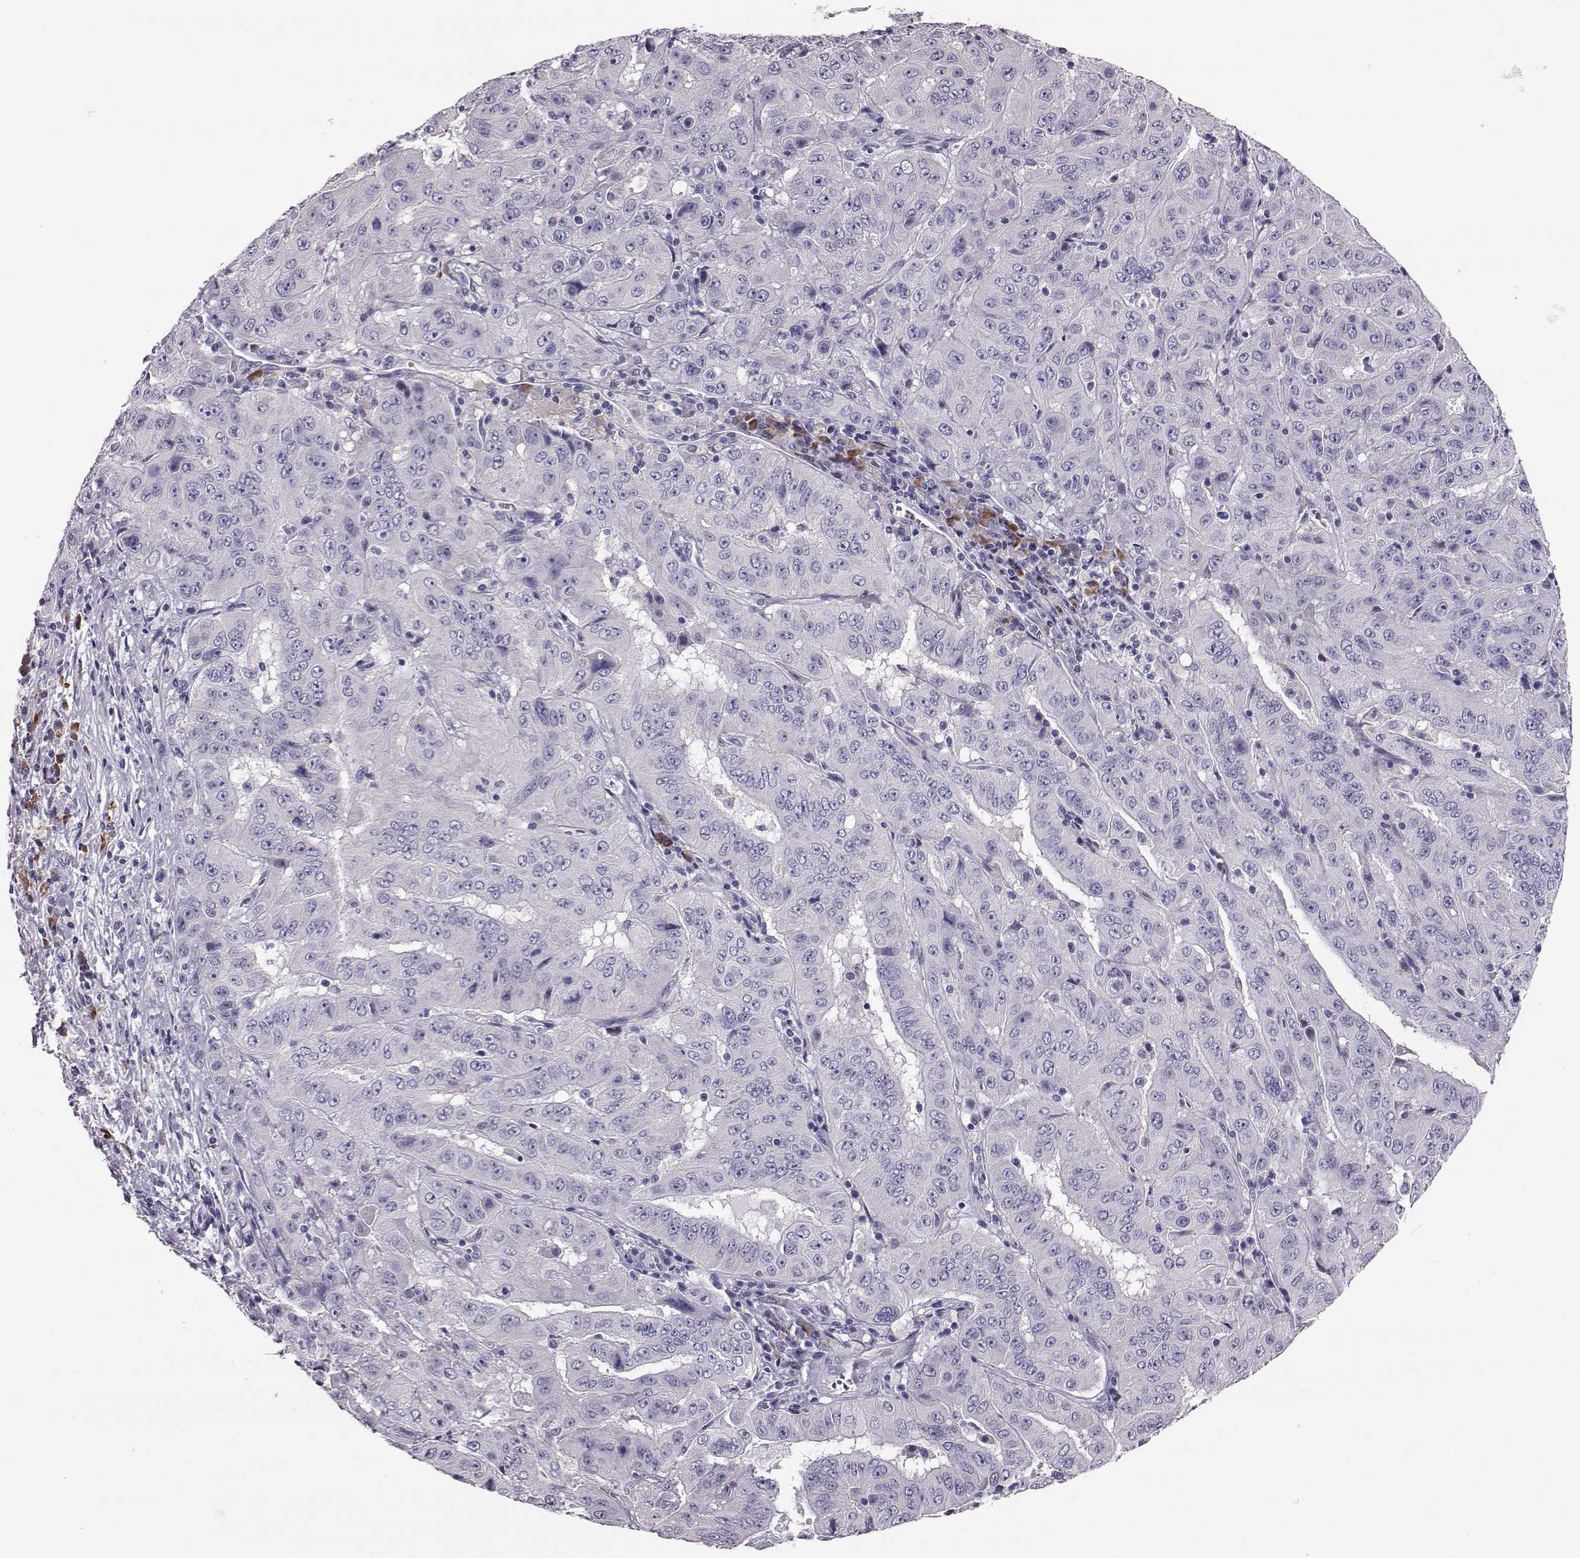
{"staining": {"intensity": "negative", "quantity": "none", "location": "none"}, "tissue": "pancreatic cancer", "cell_type": "Tumor cells", "image_type": "cancer", "snomed": [{"axis": "morphology", "description": "Adenocarcinoma, NOS"}, {"axis": "topography", "description": "Pancreas"}], "caption": "The histopathology image demonstrates no staining of tumor cells in pancreatic adenocarcinoma.", "gene": "ADGRG5", "patient": {"sex": "male", "age": 63}}